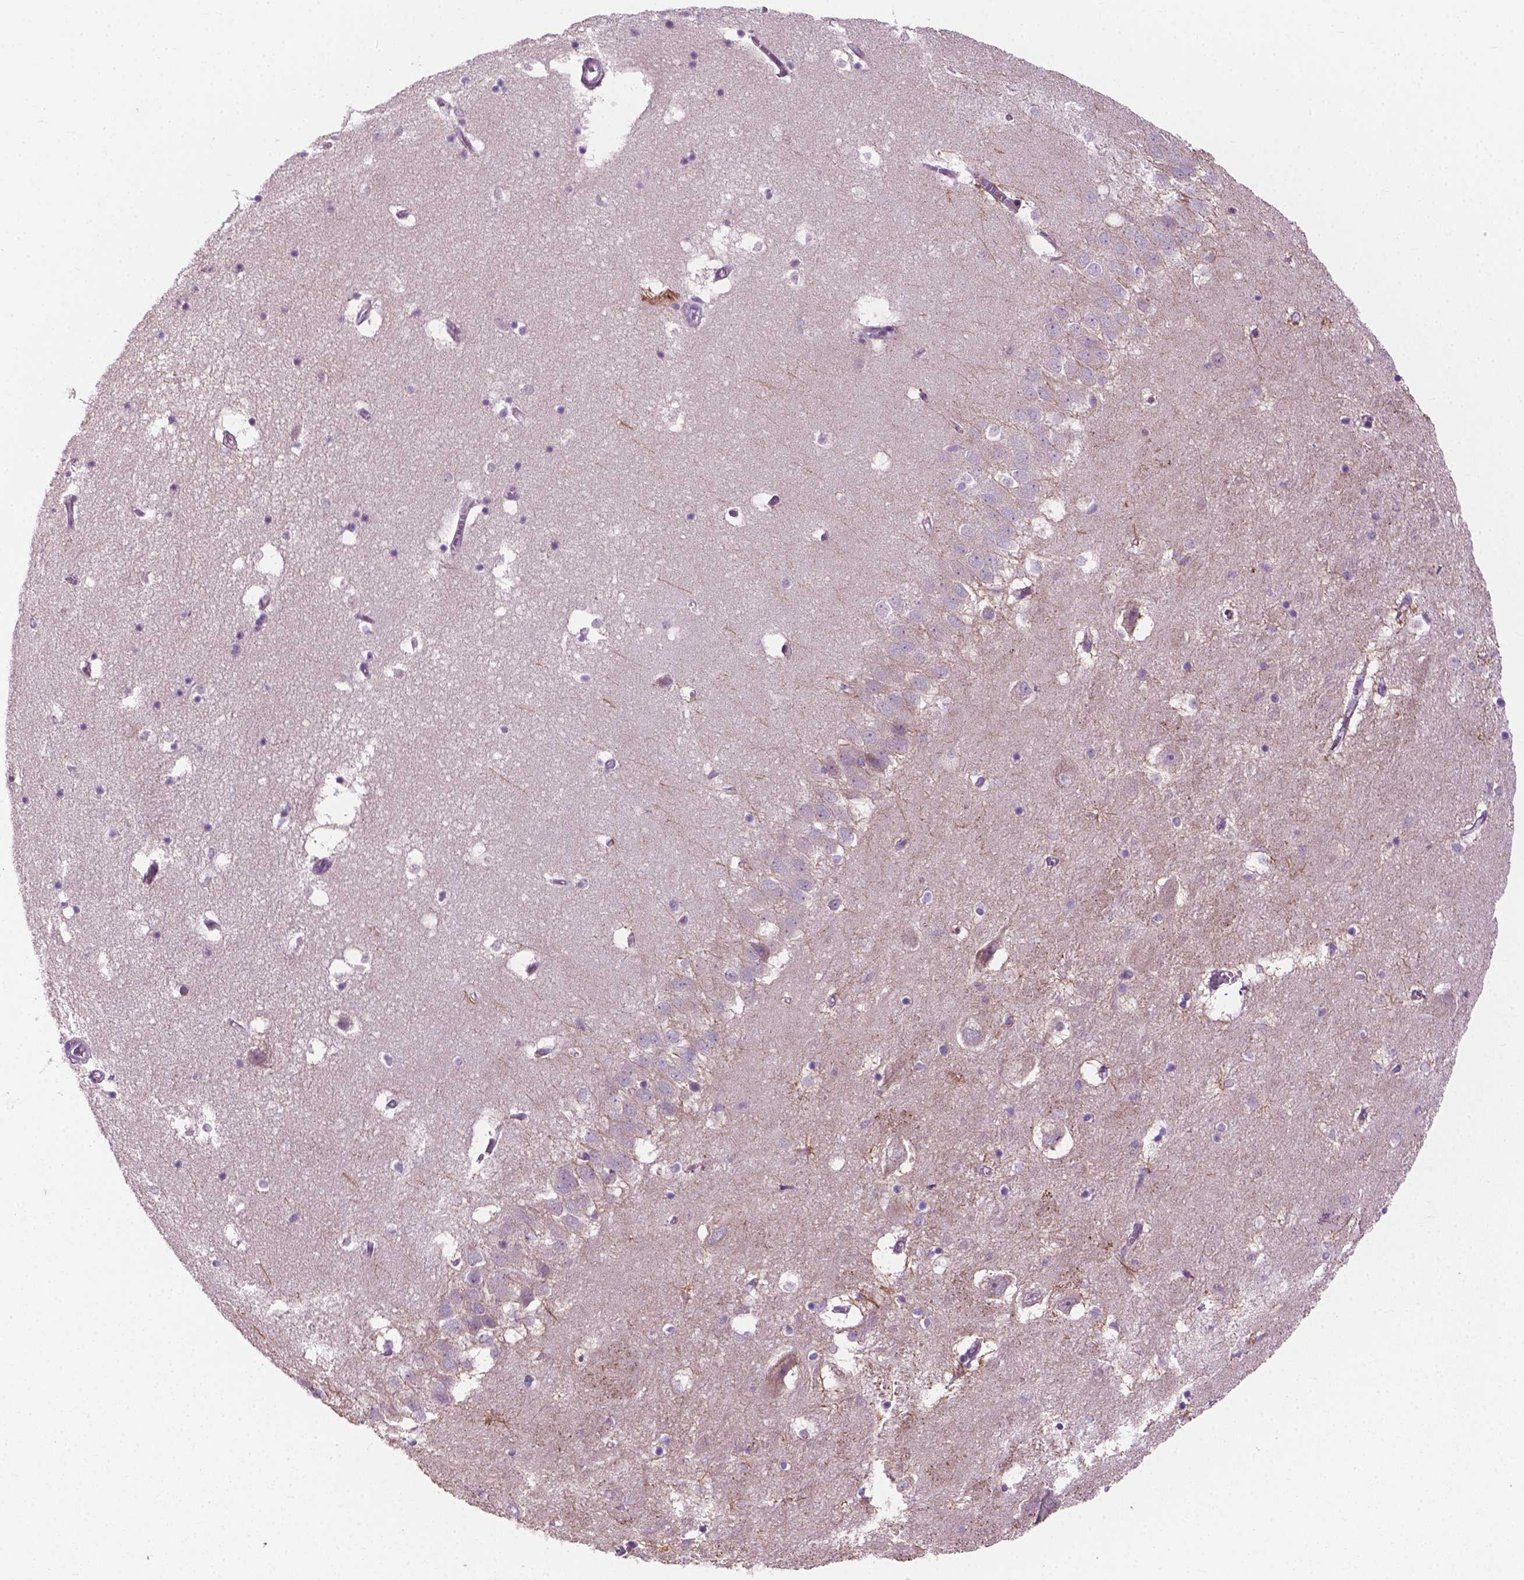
{"staining": {"intensity": "negative", "quantity": "none", "location": "none"}, "tissue": "hippocampus", "cell_type": "Glial cells", "image_type": "normal", "snomed": [{"axis": "morphology", "description": "Normal tissue, NOS"}, {"axis": "topography", "description": "Hippocampus"}], "caption": "DAB (3,3'-diaminobenzidine) immunohistochemical staining of unremarkable hippocampus displays no significant positivity in glial cells. Brightfield microscopy of immunohistochemistry stained with DAB (3,3'-diaminobenzidine) (brown) and hematoxylin (blue), captured at high magnification.", "gene": "MZT1", "patient": {"sex": "male", "age": 58}}